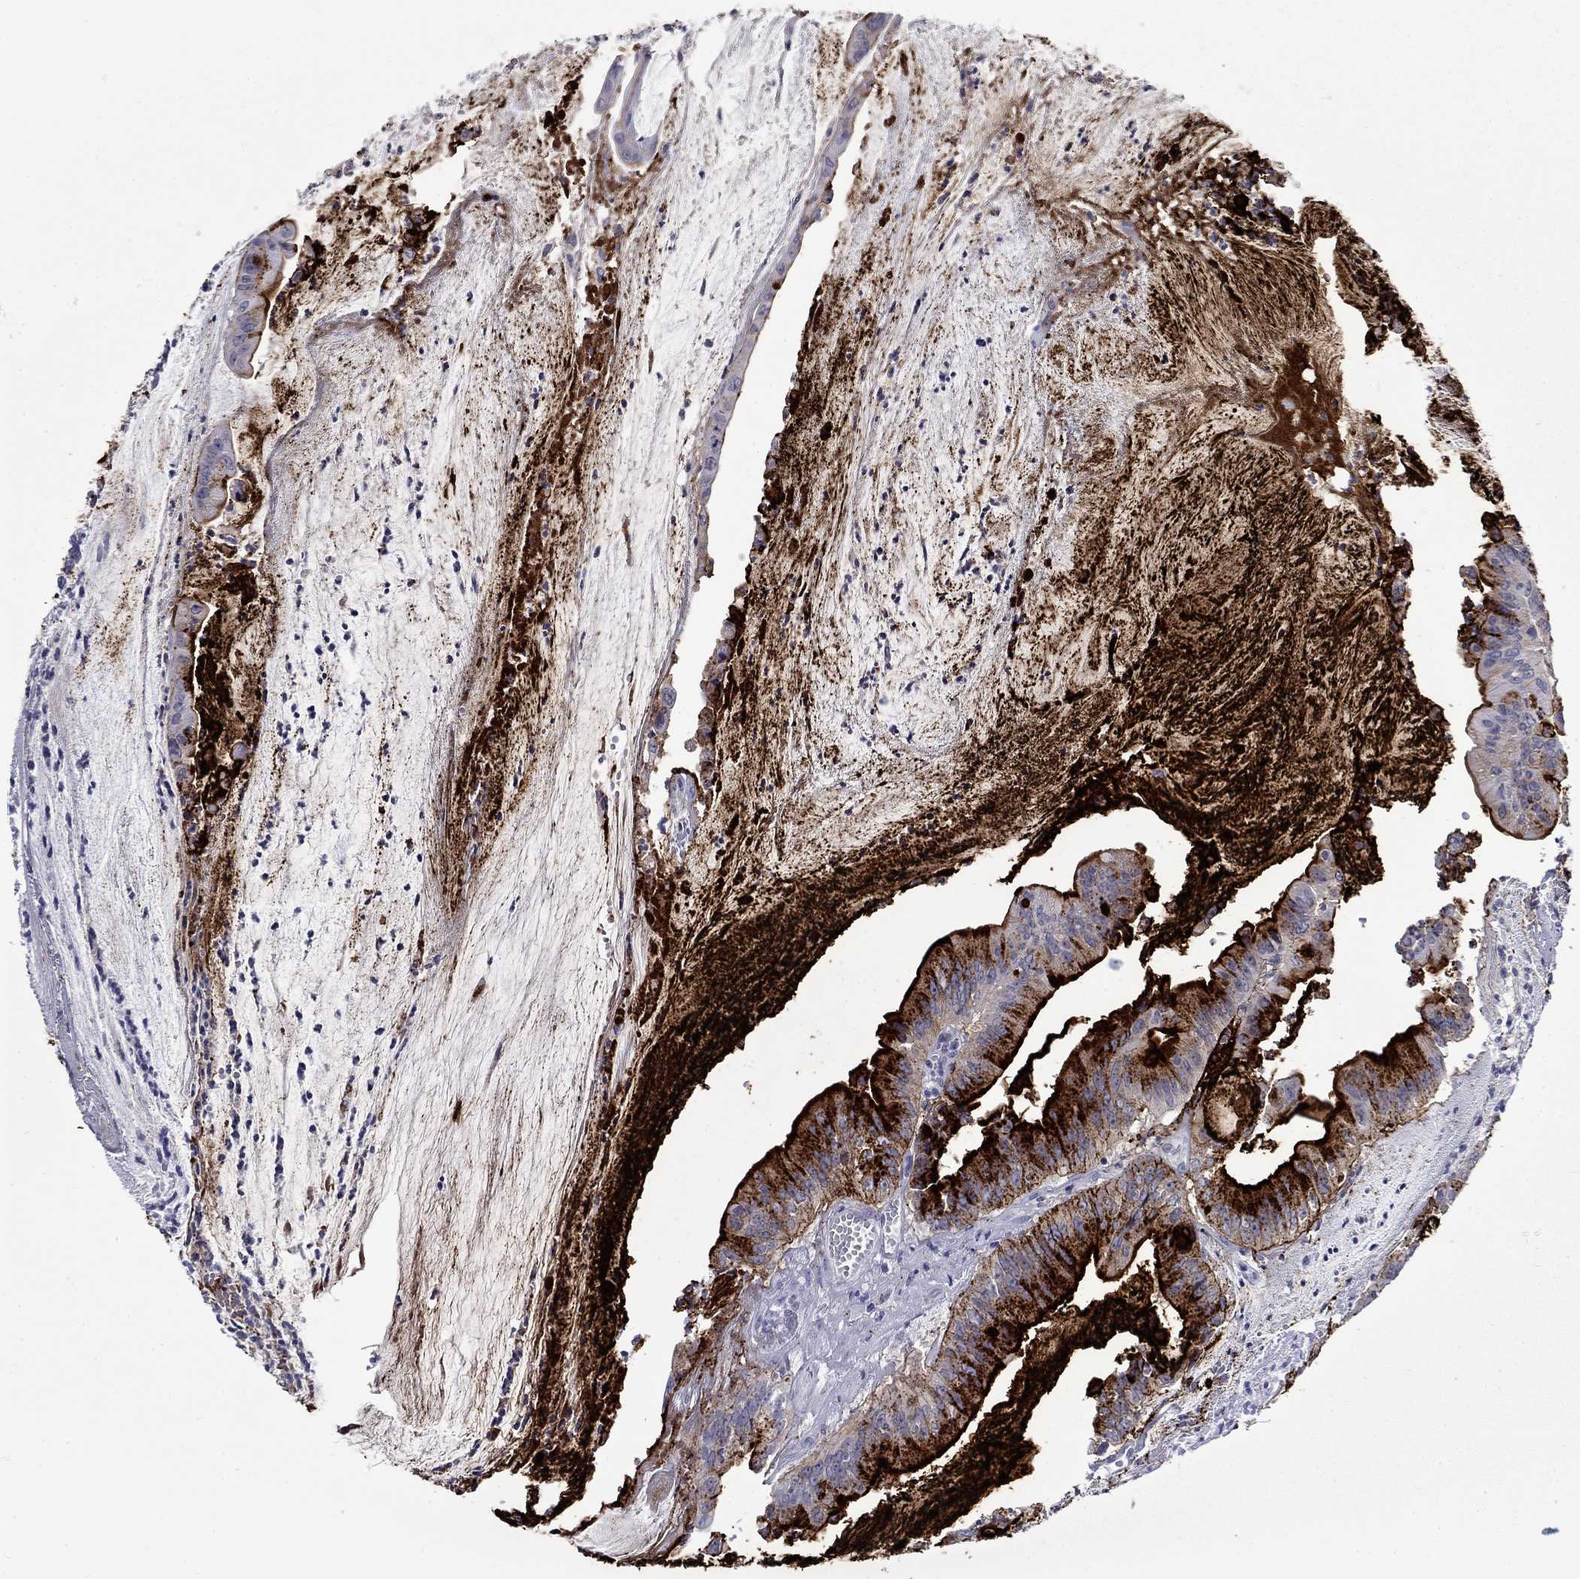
{"staining": {"intensity": "strong", "quantity": "25%-75%", "location": "cytoplasmic/membranous"}, "tissue": "colorectal cancer", "cell_type": "Tumor cells", "image_type": "cancer", "snomed": [{"axis": "morphology", "description": "Adenocarcinoma, NOS"}, {"axis": "topography", "description": "Colon"}], "caption": "The immunohistochemical stain highlights strong cytoplasmic/membranous positivity in tumor cells of colorectal adenocarcinoma tissue.", "gene": "C4orf19", "patient": {"sex": "female", "age": 69}}